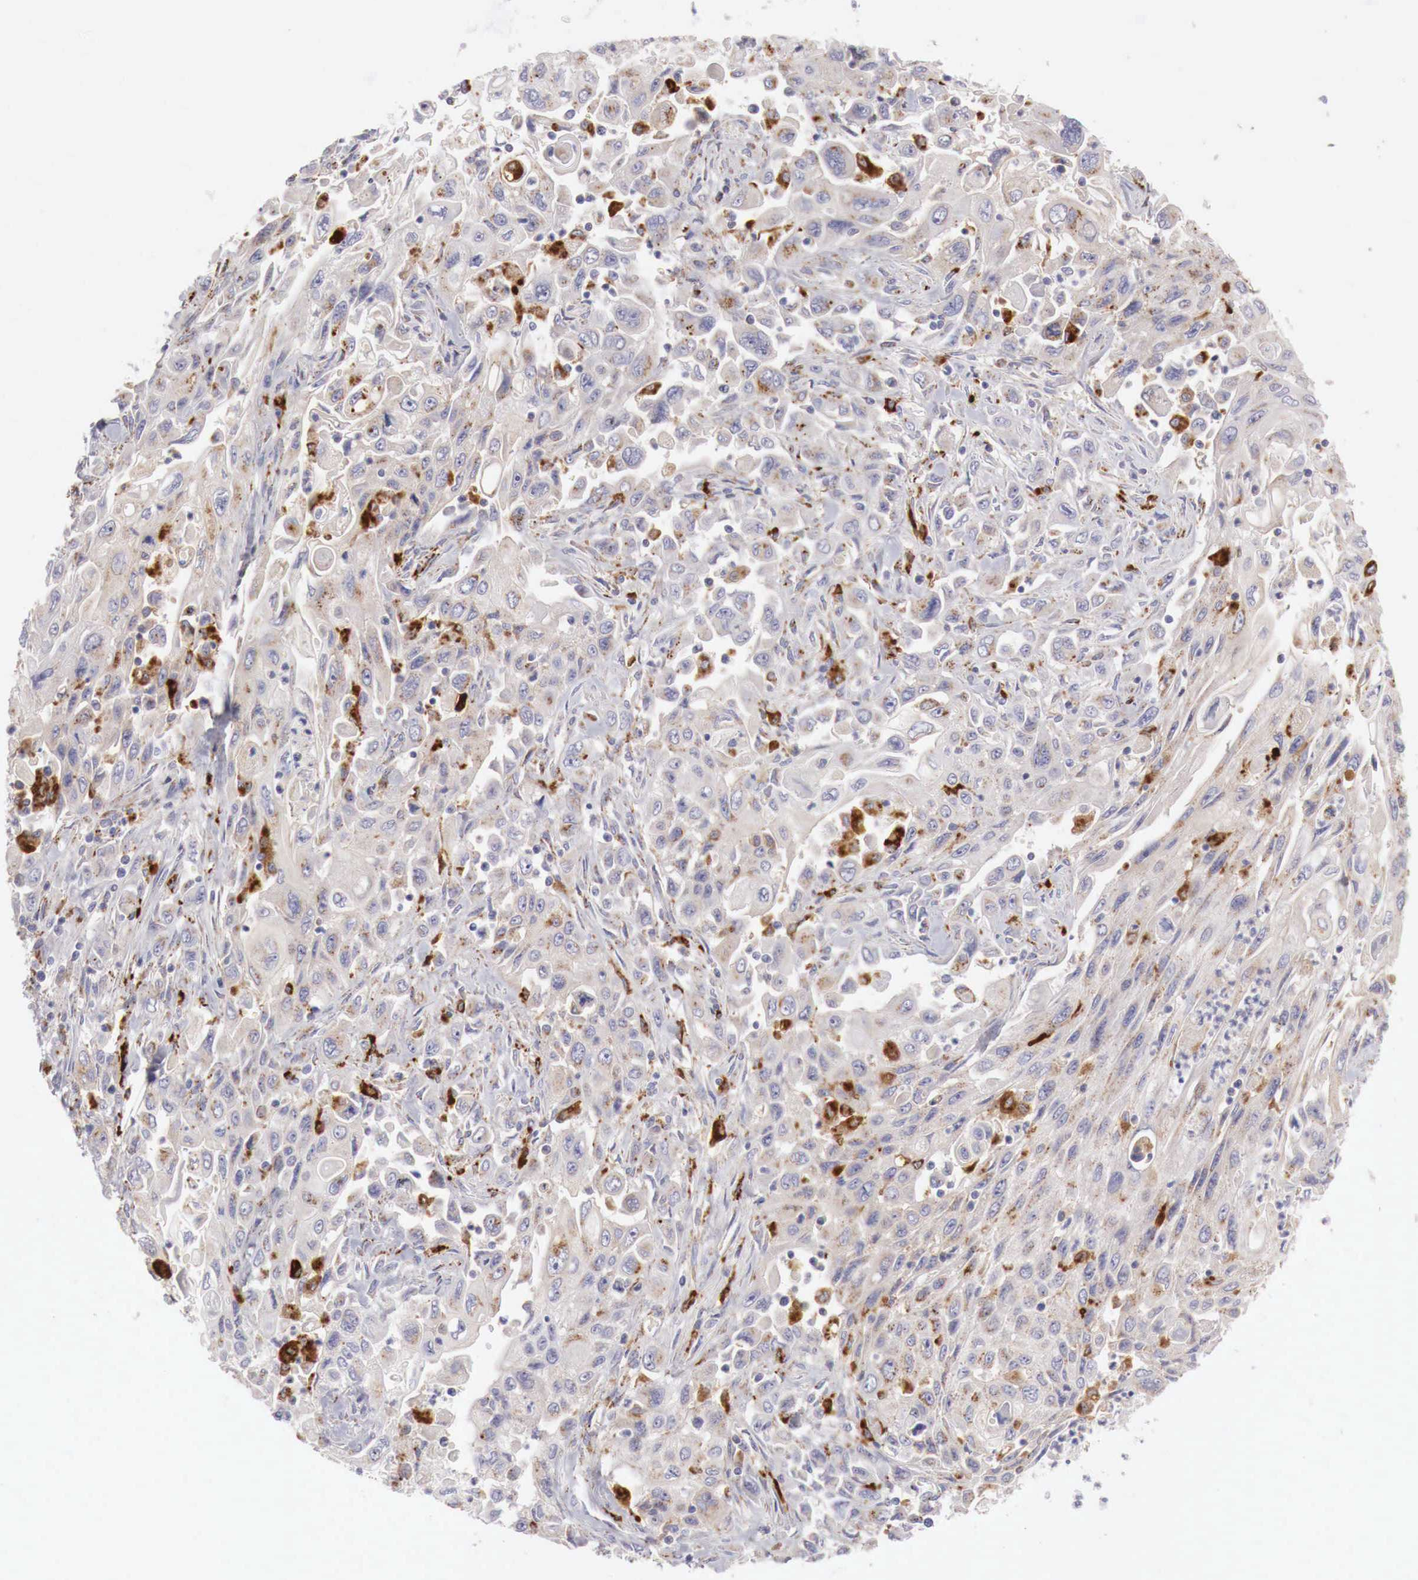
{"staining": {"intensity": "weak", "quantity": "25%-75%", "location": "cytoplasmic/membranous"}, "tissue": "pancreatic cancer", "cell_type": "Tumor cells", "image_type": "cancer", "snomed": [{"axis": "morphology", "description": "Adenocarcinoma, NOS"}, {"axis": "topography", "description": "Pancreas"}], "caption": "IHC image of neoplastic tissue: pancreatic adenocarcinoma stained using immunohistochemistry (IHC) reveals low levels of weak protein expression localized specifically in the cytoplasmic/membranous of tumor cells, appearing as a cytoplasmic/membranous brown color.", "gene": "GLA", "patient": {"sex": "male", "age": 70}}